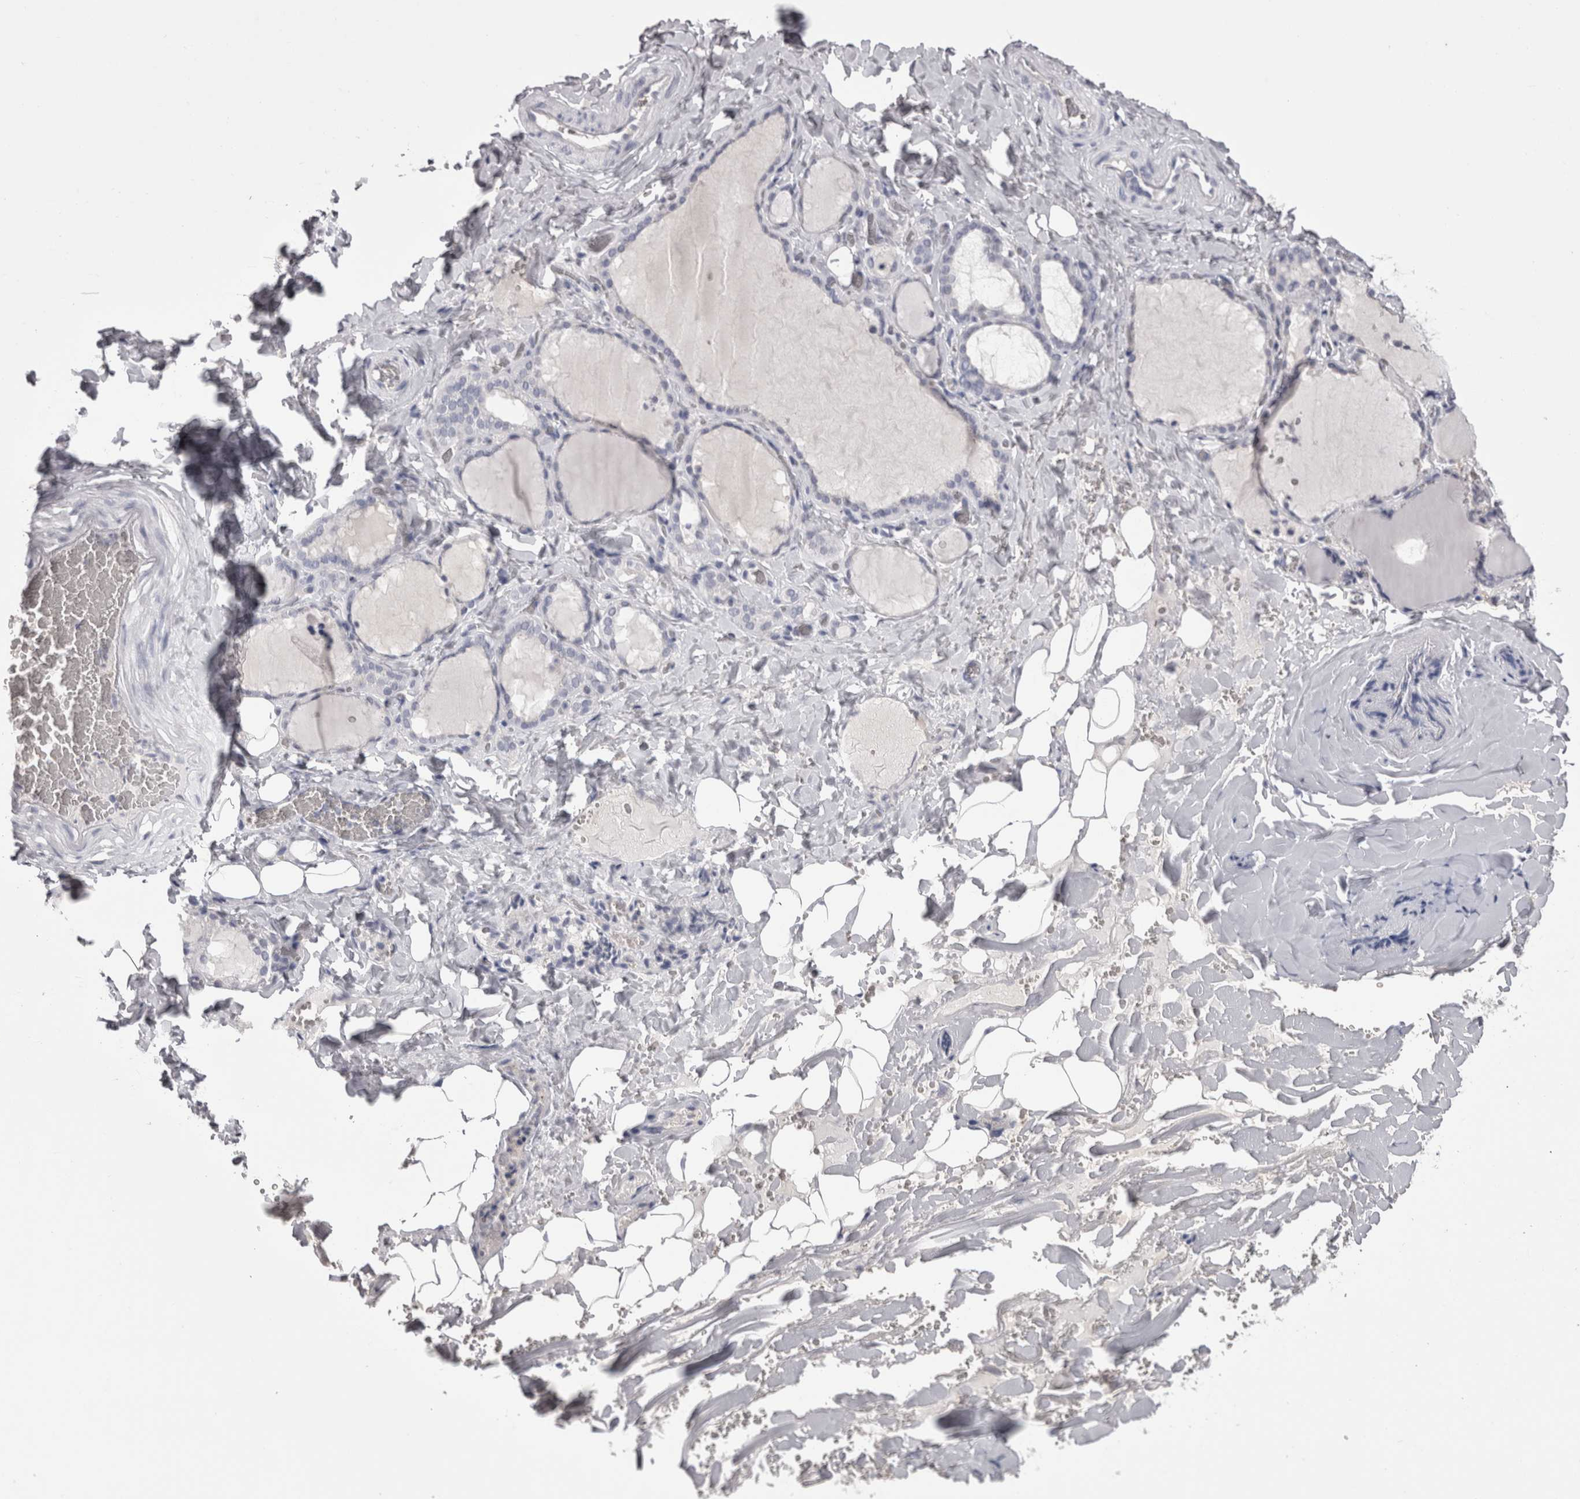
{"staining": {"intensity": "negative", "quantity": "none", "location": "none"}, "tissue": "thyroid gland", "cell_type": "Glandular cells", "image_type": "normal", "snomed": [{"axis": "morphology", "description": "Normal tissue, NOS"}, {"axis": "topography", "description": "Thyroid gland"}], "caption": "Benign thyroid gland was stained to show a protein in brown. There is no significant staining in glandular cells. (Immunohistochemistry (ihc), brightfield microscopy, high magnification).", "gene": "CDHR5", "patient": {"sex": "female", "age": 22}}